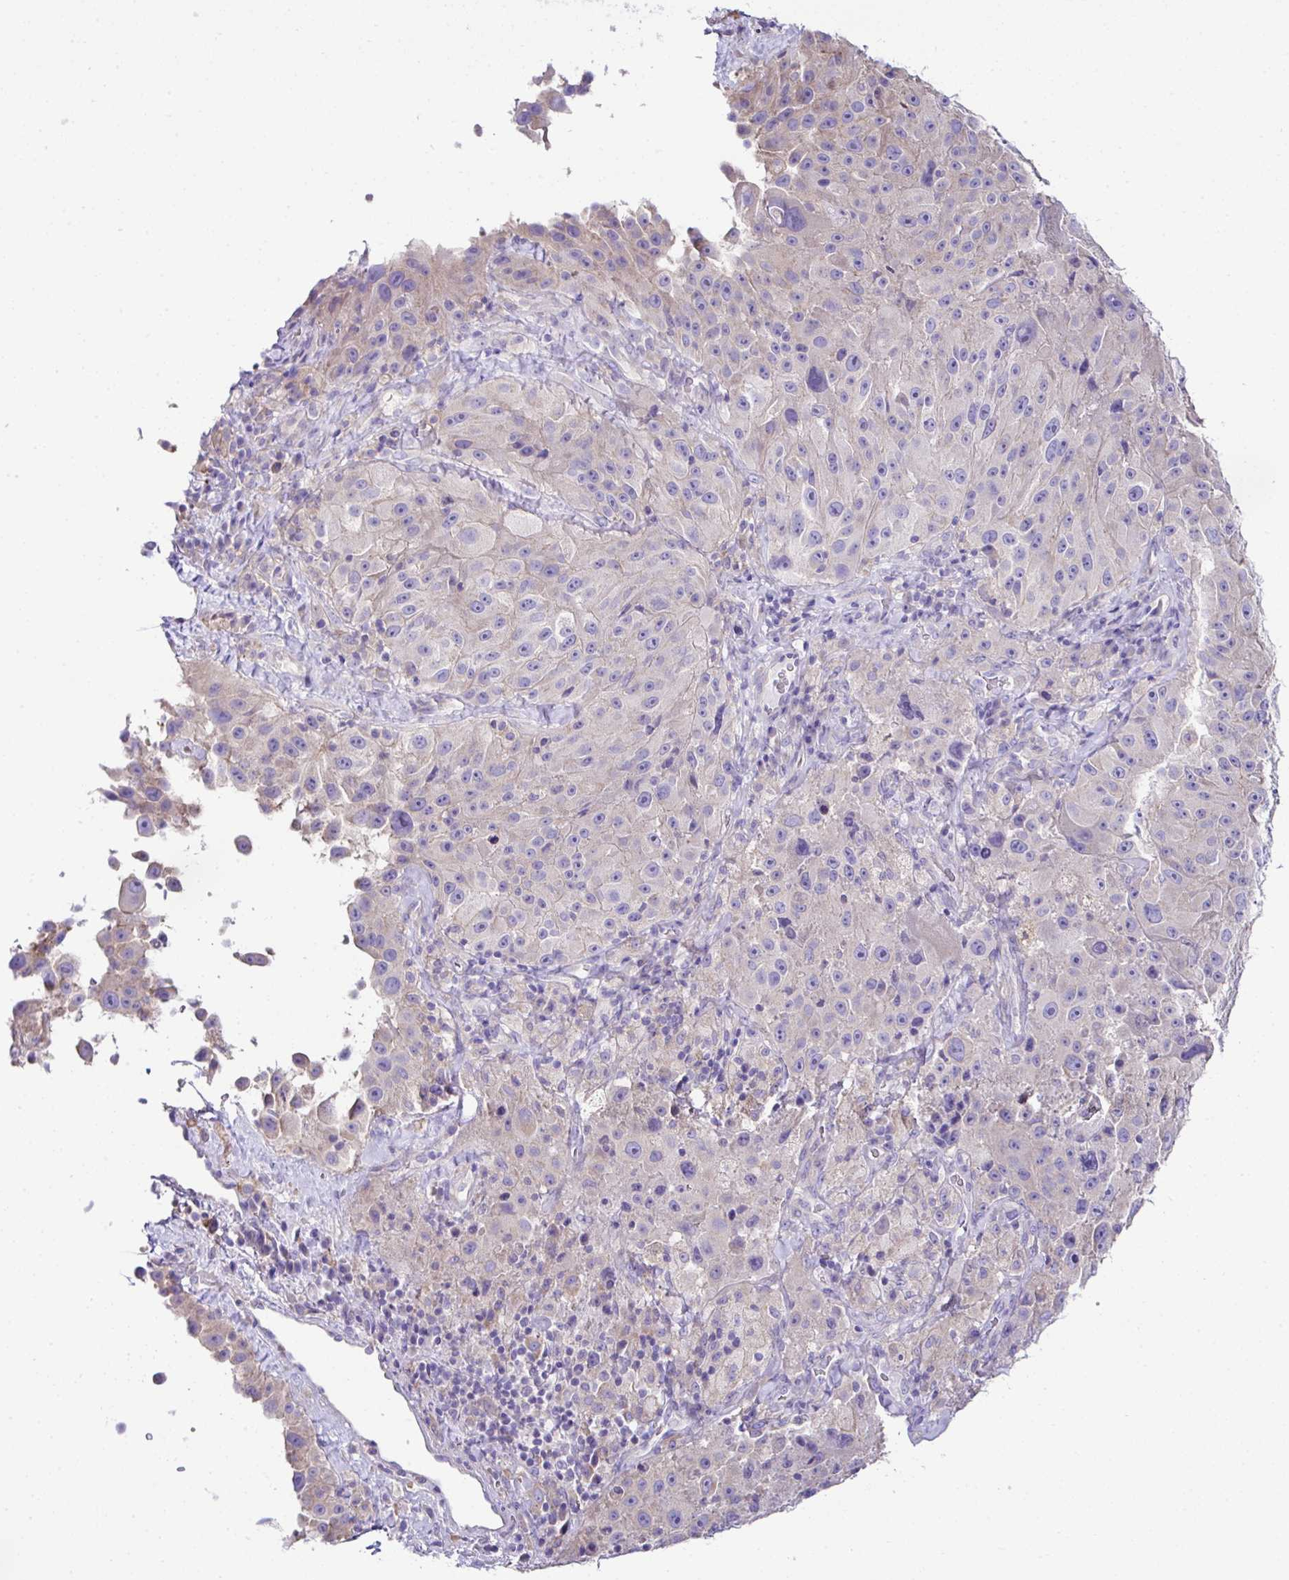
{"staining": {"intensity": "negative", "quantity": "none", "location": "none"}, "tissue": "melanoma", "cell_type": "Tumor cells", "image_type": "cancer", "snomed": [{"axis": "morphology", "description": "Malignant melanoma, Metastatic site"}, {"axis": "topography", "description": "Lymph node"}], "caption": "High power microscopy image of an immunohistochemistry (IHC) histopathology image of malignant melanoma (metastatic site), revealing no significant expression in tumor cells.", "gene": "OR4P4", "patient": {"sex": "male", "age": 62}}